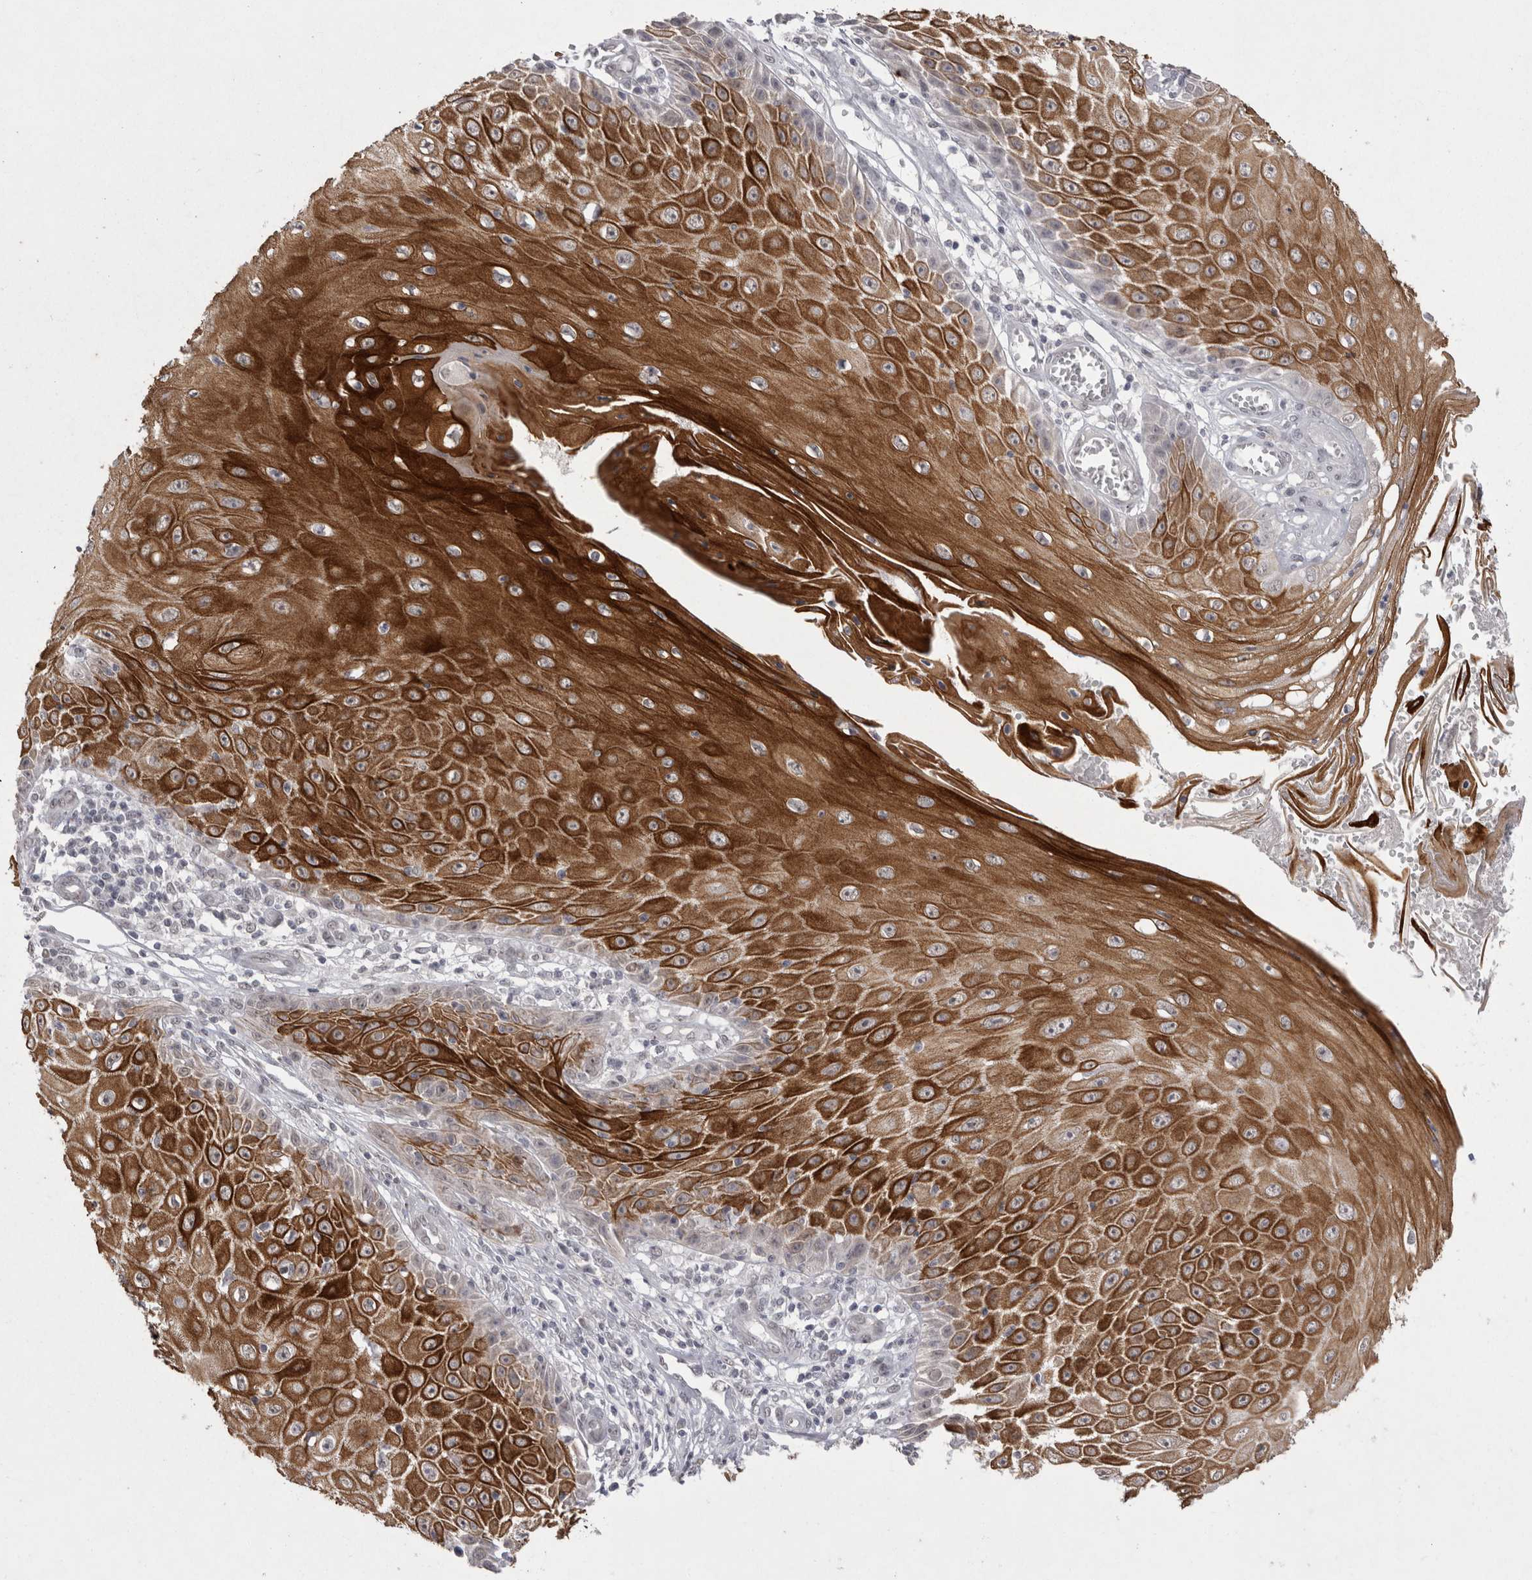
{"staining": {"intensity": "strong", "quantity": ">75%", "location": "cytoplasmic/membranous"}, "tissue": "skin cancer", "cell_type": "Tumor cells", "image_type": "cancer", "snomed": [{"axis": "morphology", "description": "Squamous cell carcinoma, NOS"}, {"axis": "topography", "description": "Skin"}], "caption": "This photomicrograph exhibits IHC staining of skin squamous cell carcinoma, with high strong cytoplasmic/membranous expression in approximately >75% of tumor cells.", "gene": "DDX4", "patient": {"sex": "female", "age": 73}}